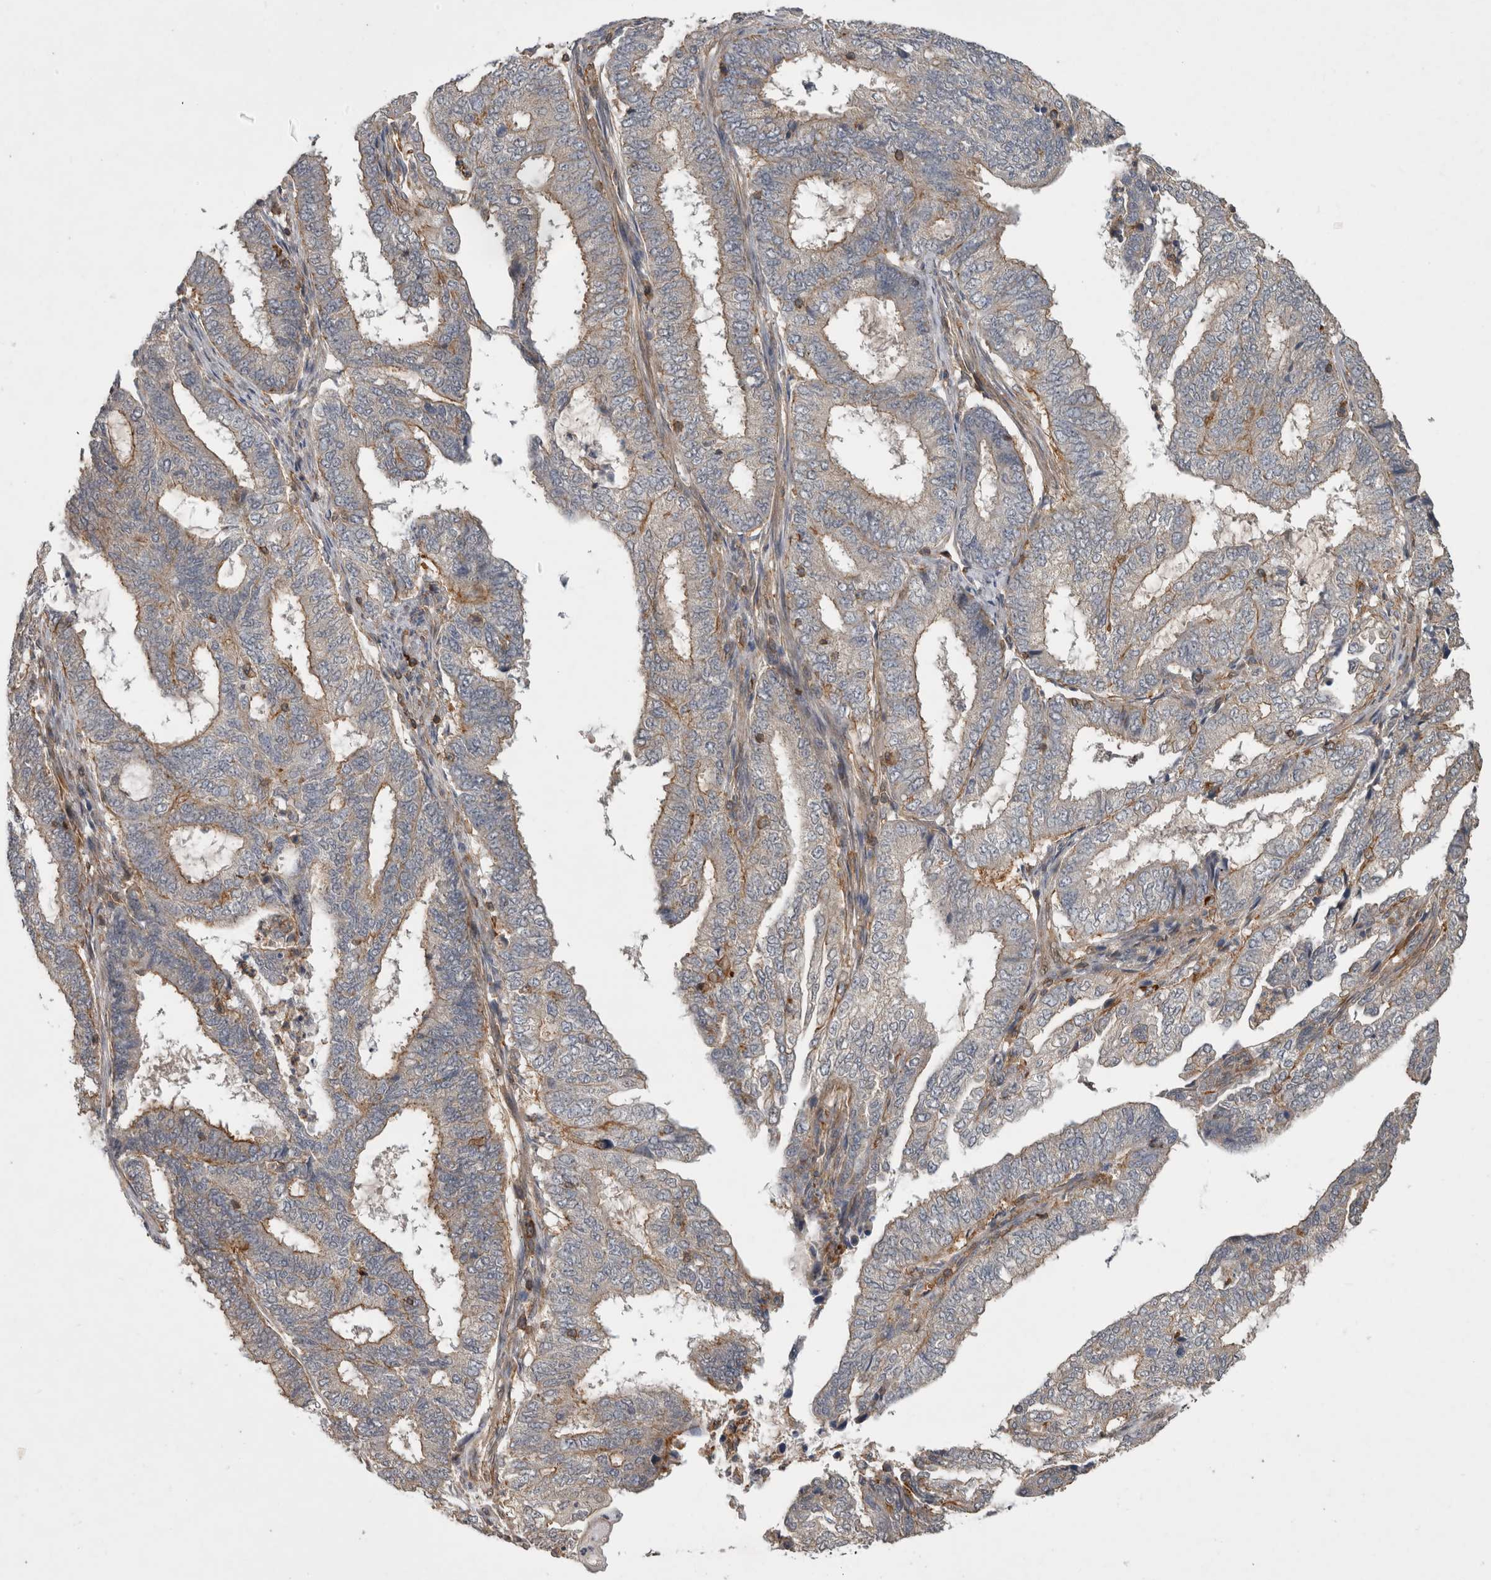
{"staining": {"intensity": "weak", "quantity": "25%-75%", "location": "cytoplasmic/membranous"}, "tissue": "endometrial cancer", "cell_type": "Tumor cells", "image_type": "cancer", "snomed": [{"axis": "morphology", "description": "Adenocarcinoma, NOS"}, {"axis": "topography", "description": "Endometrium"}], "caption": "This photomicrograph displays adenocarcinoma (endometrial) stained with immunohistochemistry to label a protein in brown. The cytoplasmic/membranous of tumor cells show weak positivity for the protein. Nuclei are counter-stained blue.", "gene": "SPATA48", "patient": {"sex": "female", "age": 51}}